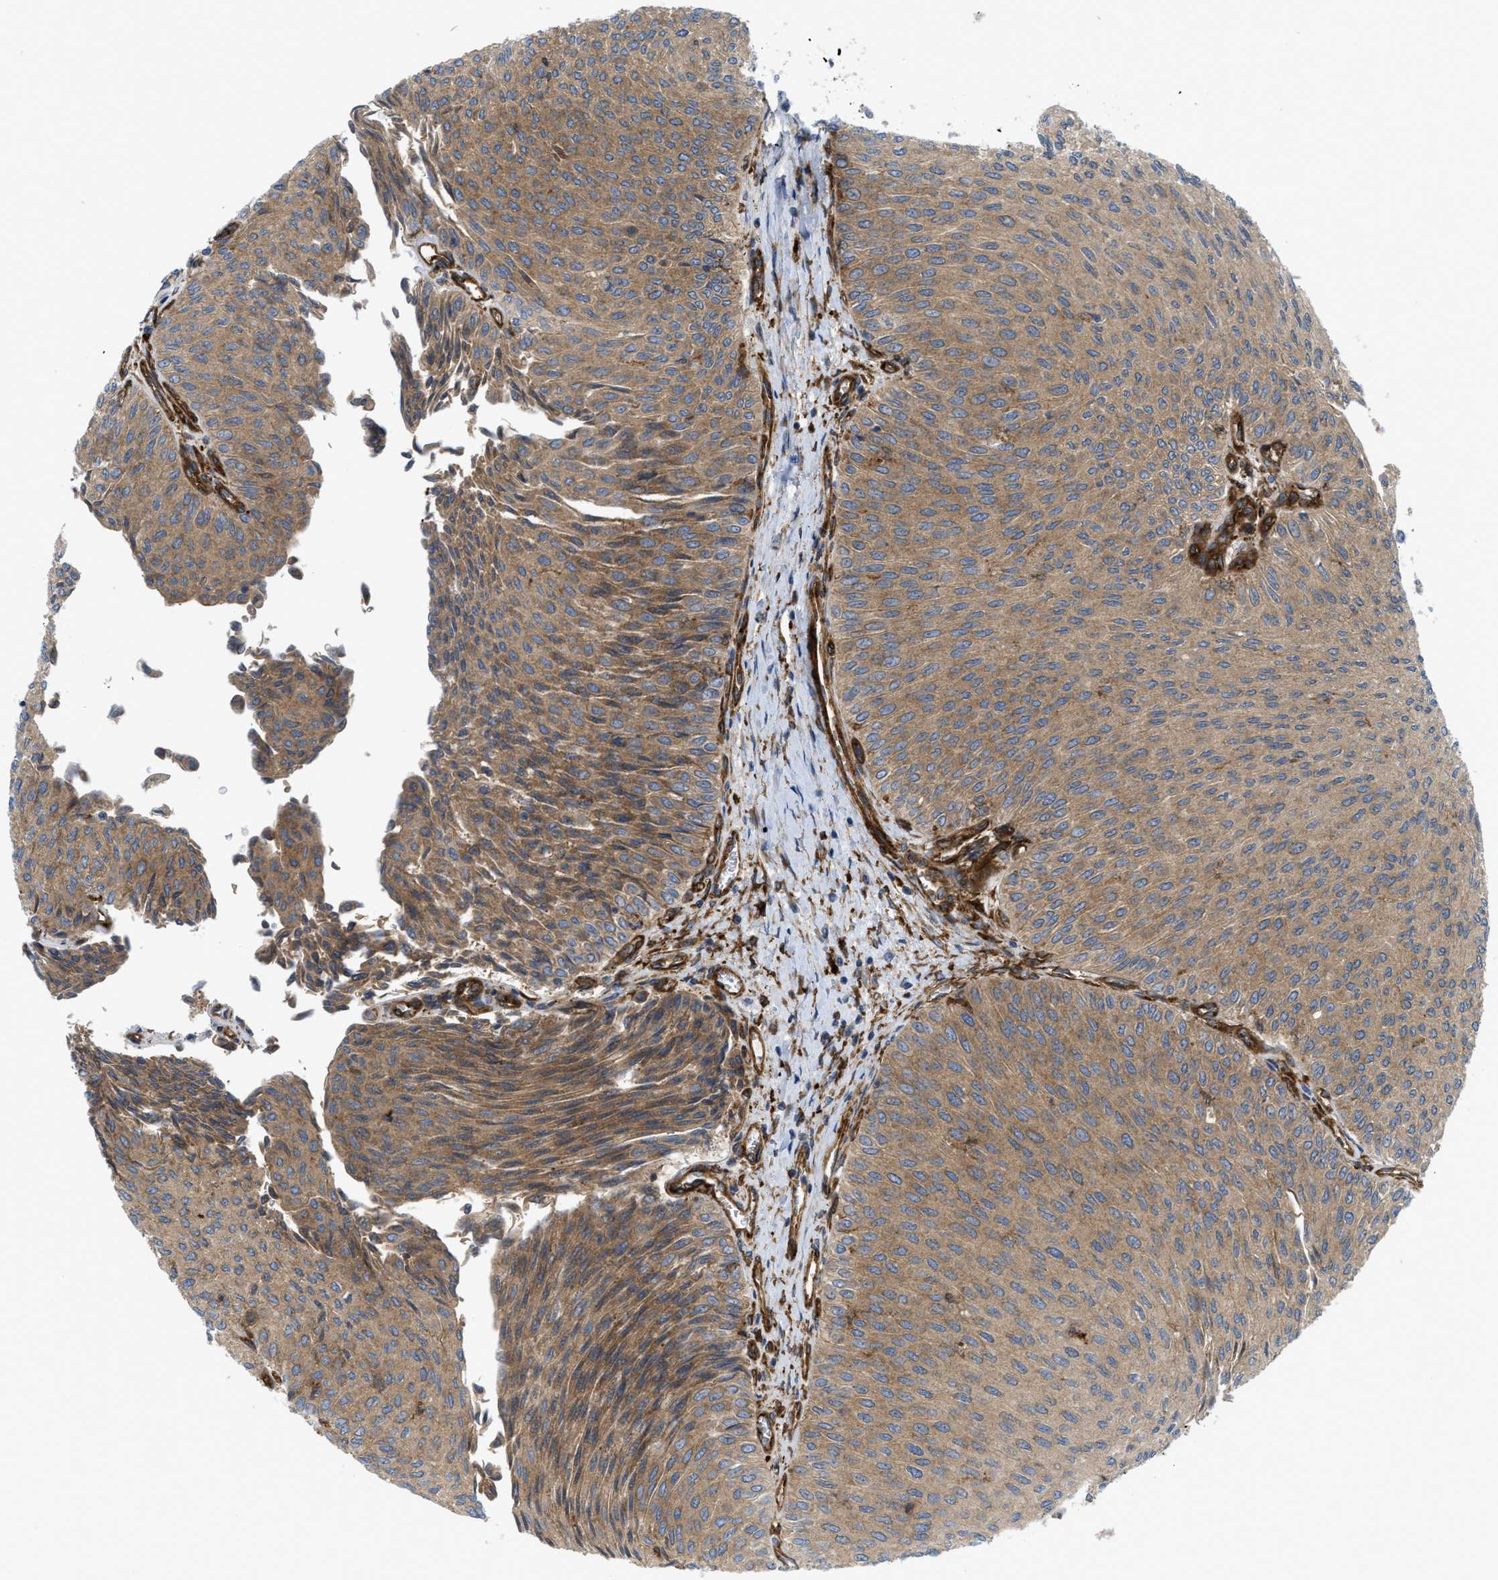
{"staining": {"intensity": "moderate", "quantity": ">75%", "location": "cytoplasmic/membranous"}, "tissue": "urothelial cancer", "cell_type": "Tumor cells", "image_type": "cancer", "snomed": [{"axis": "morphology", "description": "Urothelial carcinoma, Low grade"}, {"axis": "topography", "description": "Urinary bladder"}], "caption": "Human urothelial cancer stained with a brown dye shows moderate cytoplasmic/membranous positive staining in approximately >75% of tumor cells.", "gene": "PICALM", "patient": {"sex": "male", "age": 78}}